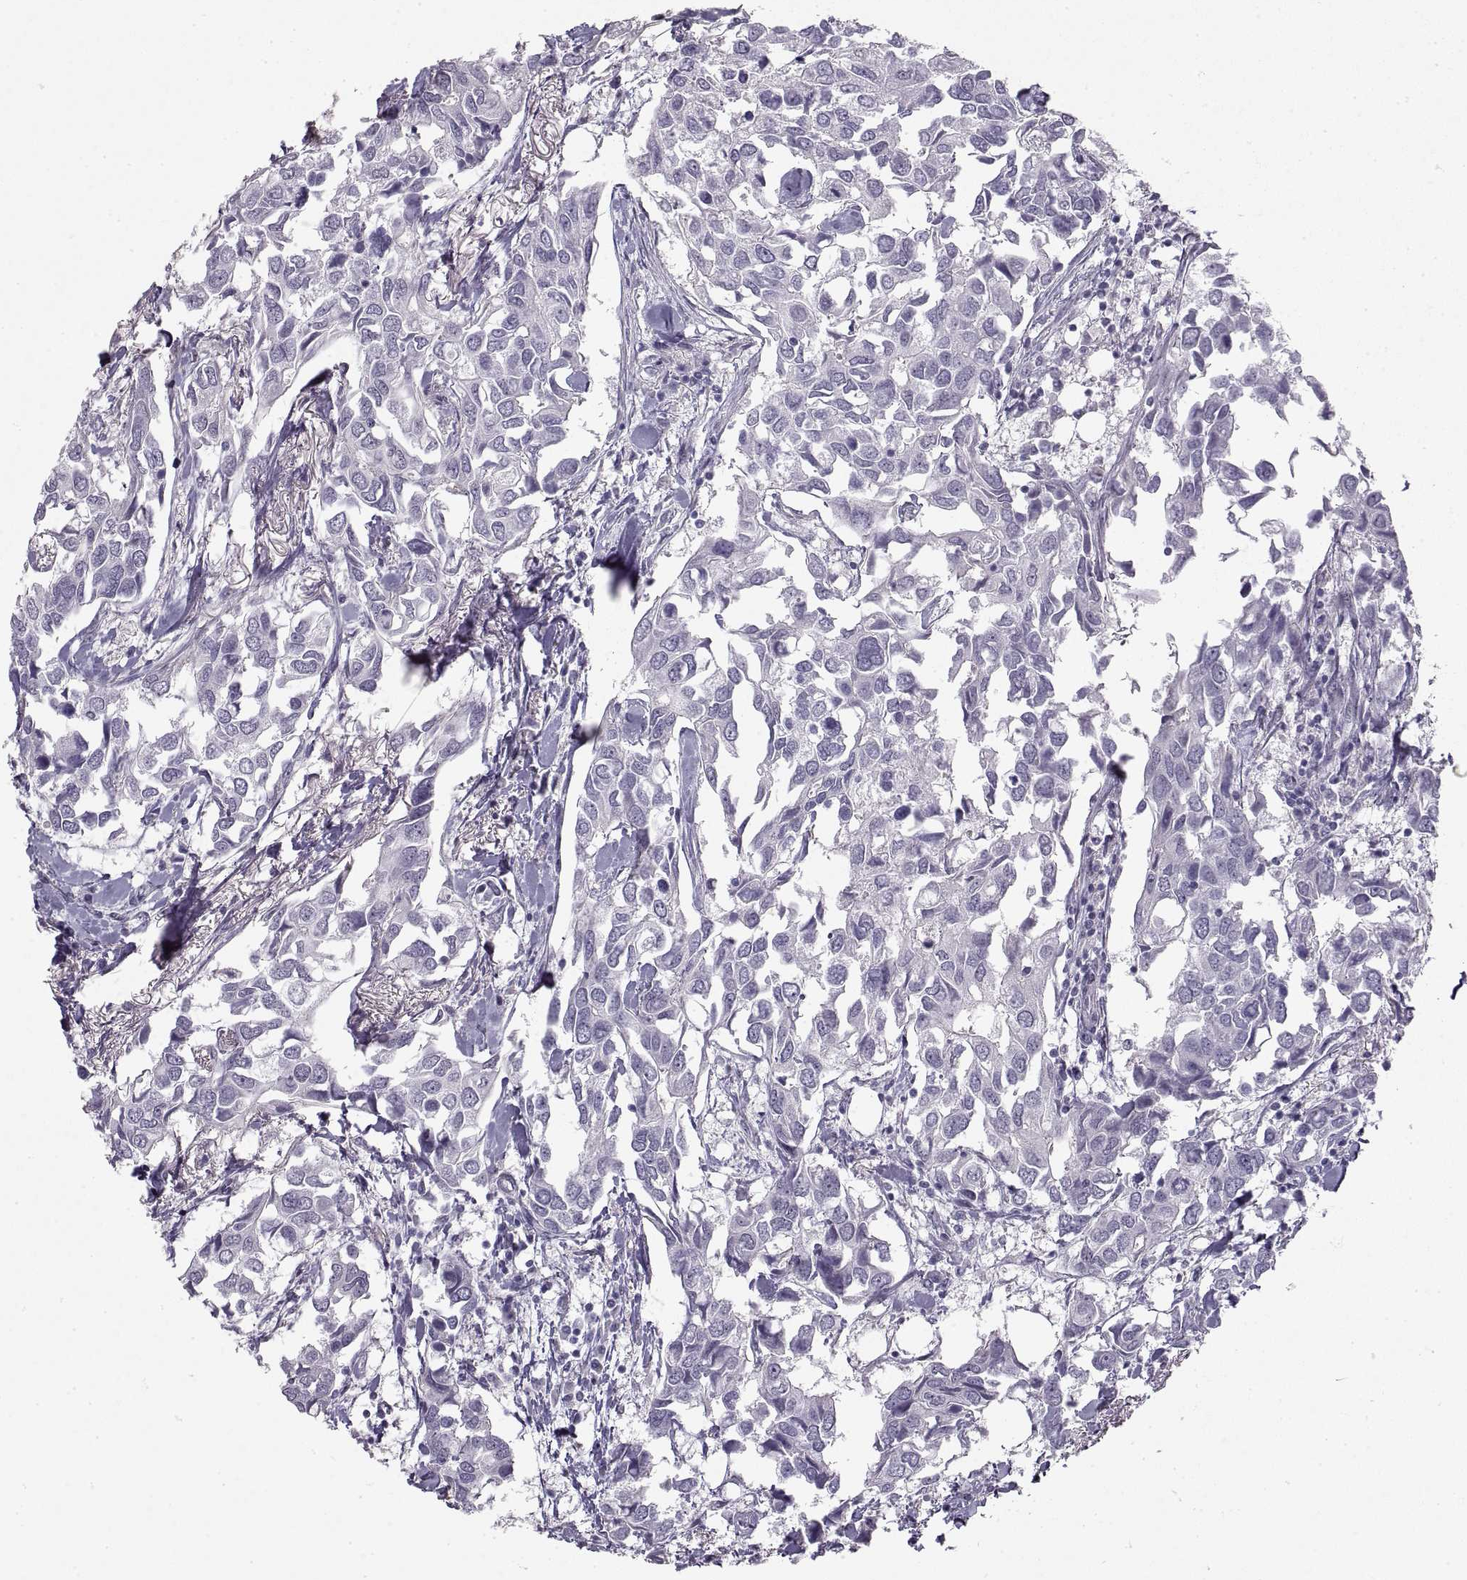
{"staining": {"intensity": "negative", "quantity": "none", "location": "none"}, "tissue": "breast cancer", "cell_type": "Tumor cells", "image_type": "cancer", "snomed": [{"axis": "morphology", "description": "Duct carcinoma"}, {"axis": "topography", "description": "Breast"}], "caption": "Immunohistochemical staining of breast cancer (invasive ductal carcinoma) displays no significant expression in tumor cells.", "gene": "NANOS3", "patient": {"sex": "female", "age": 83}}